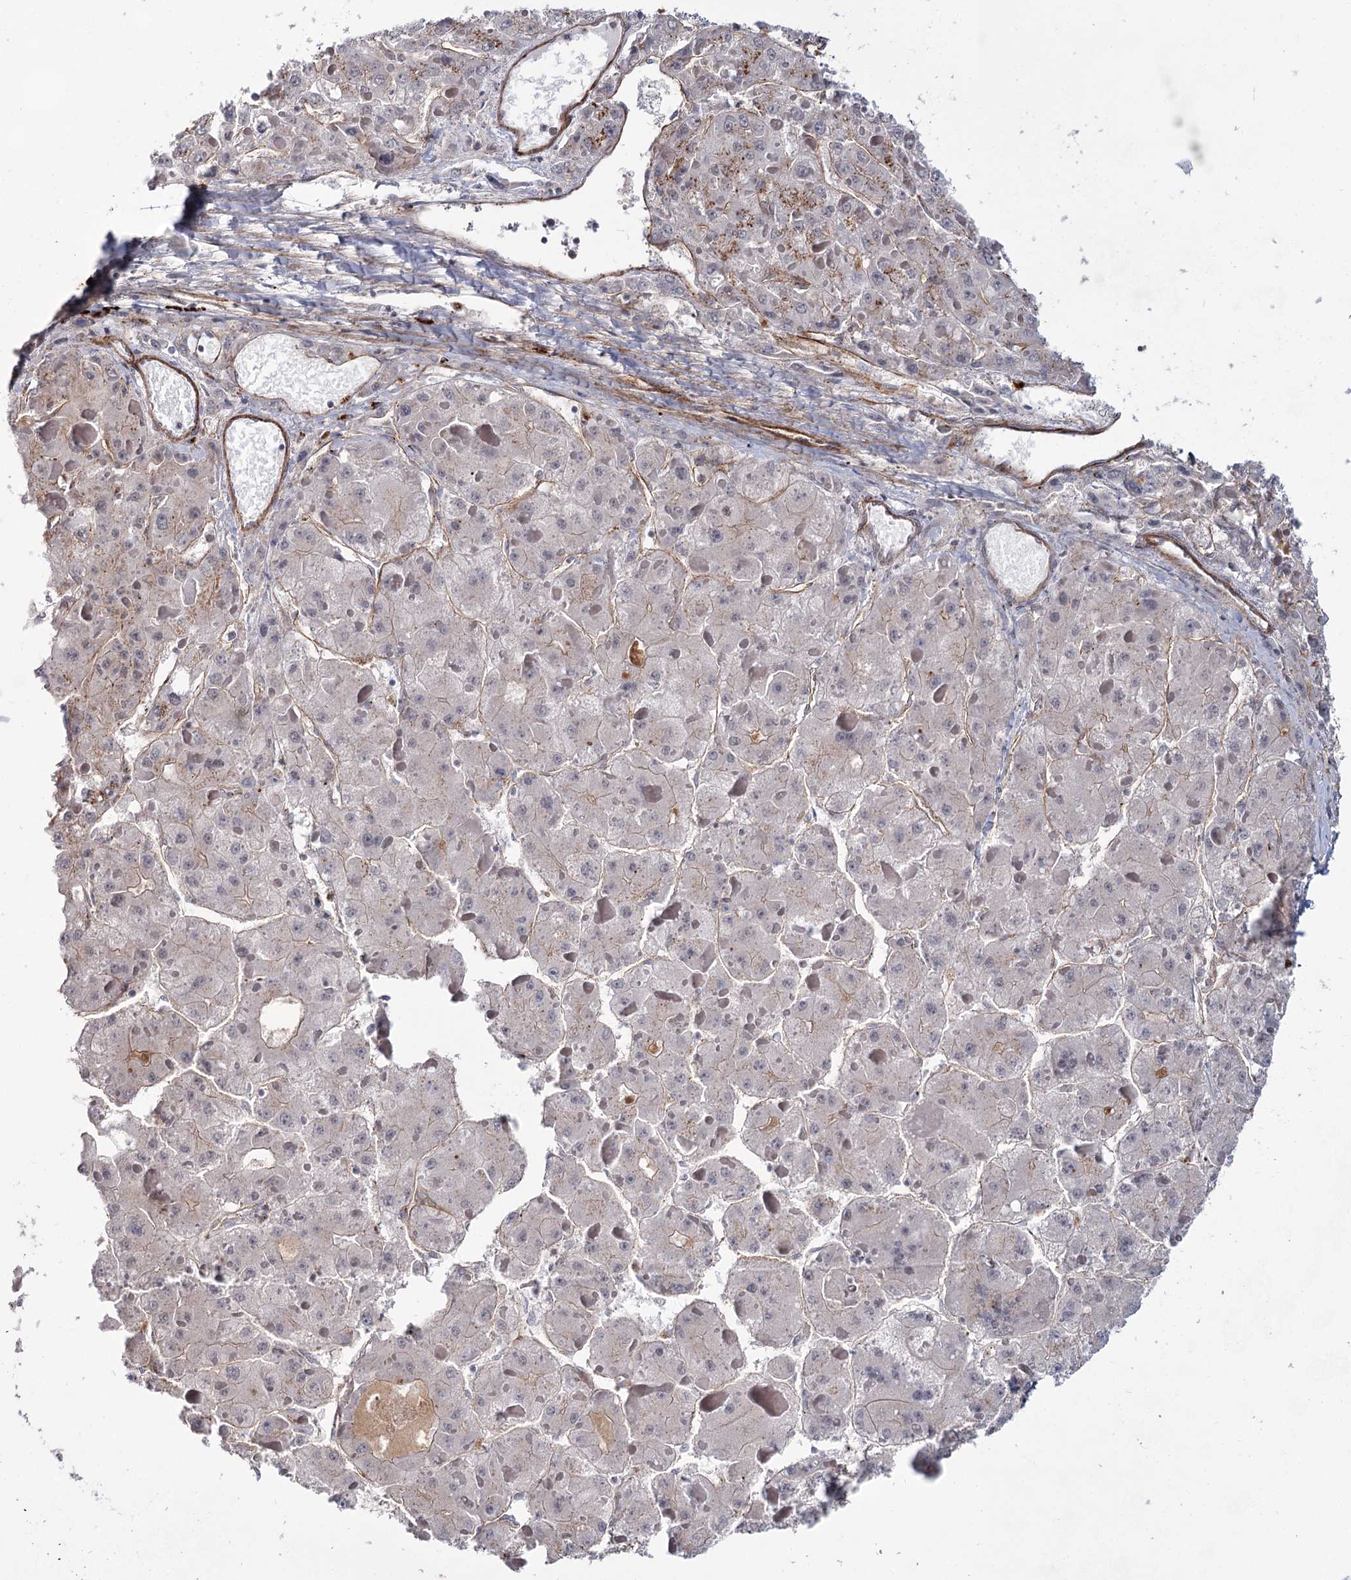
{"staining": {"intensity": "negative", "quantity": "none", "location": "none"}, "tissue": "liver cancer", "cell_type": "Tumor cells", "image_type": "cancer", "snomed": [{"axis": "morphology", "description": "Carcinoma, Hepatocellular, NOS"}, {"axis": "topography", "description": "Liver"}], "caption": "The immunohistochemistry image has no significant positivity in tumor cells of liver cancer (hepatocellular carcinoma) tissue. (DAB (3,3'-diaminobenzidine) immunohistochemistry visualized using brightfield microscopy, high magnification).", "gene": "ATL2", "patient": {"sex": "female", "age": 73}}